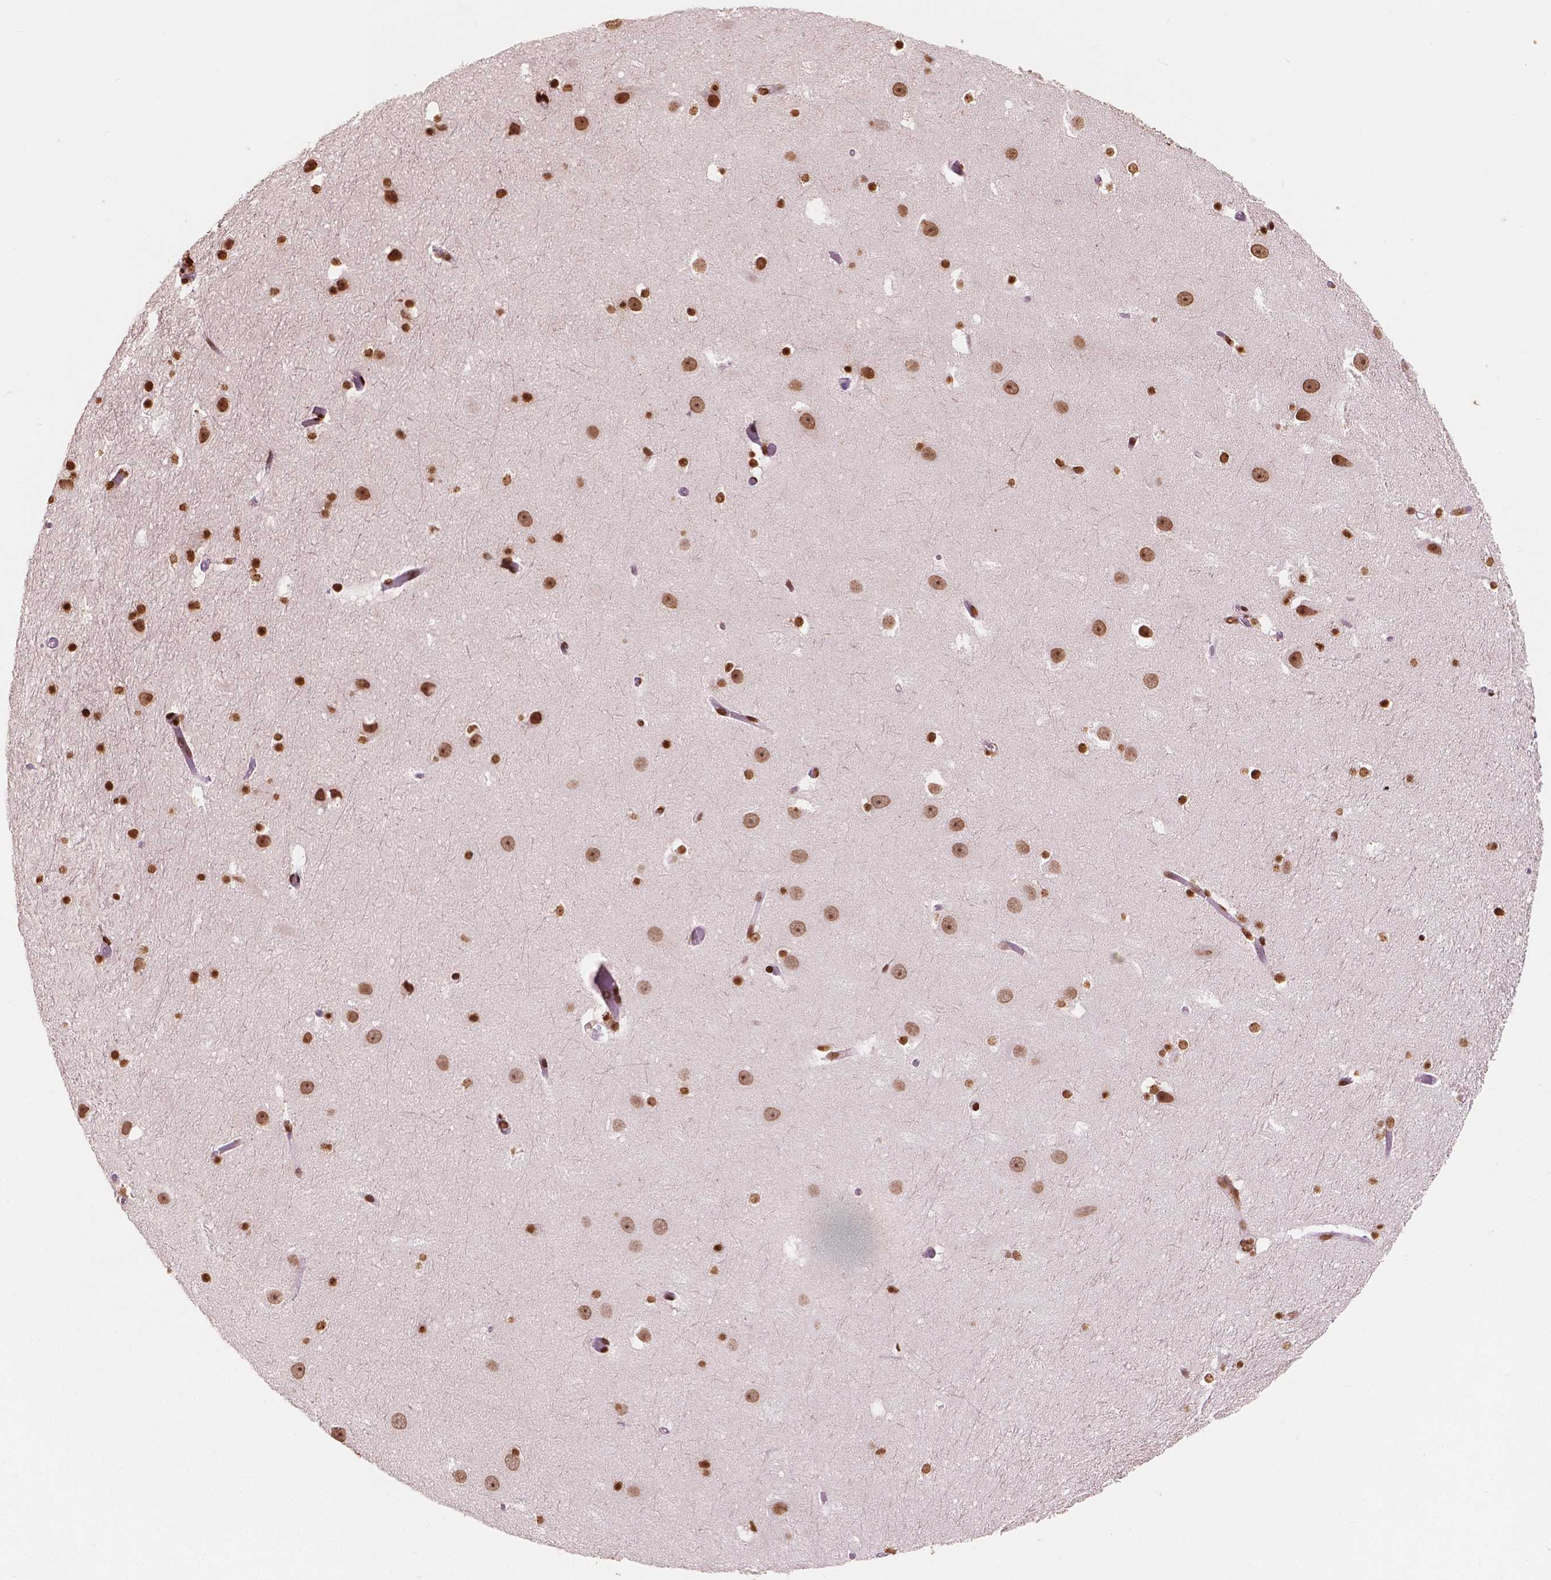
{"staining": {"intensity": "strong", "quantity": ">75%", "location": "nuclear"}, "tissue": "hippocampus", "cell_type": "Glial cells", "image_type": "normal", "snomed": [{"axis": "morphology", "description": "Normal tissue, NOS"}, {"axis": "topography", "description": "Hippocampus"}], "caption": "Protein staining by immunohistochemistry (IHC) shows strong nuclear staining in approximately >75% of glial cells in normal hippocampus. The protein is shown in brown color, while the nuclei are stained blue.", "gene": "H3C7", "patient": {"sex": "male", "age": 26}}